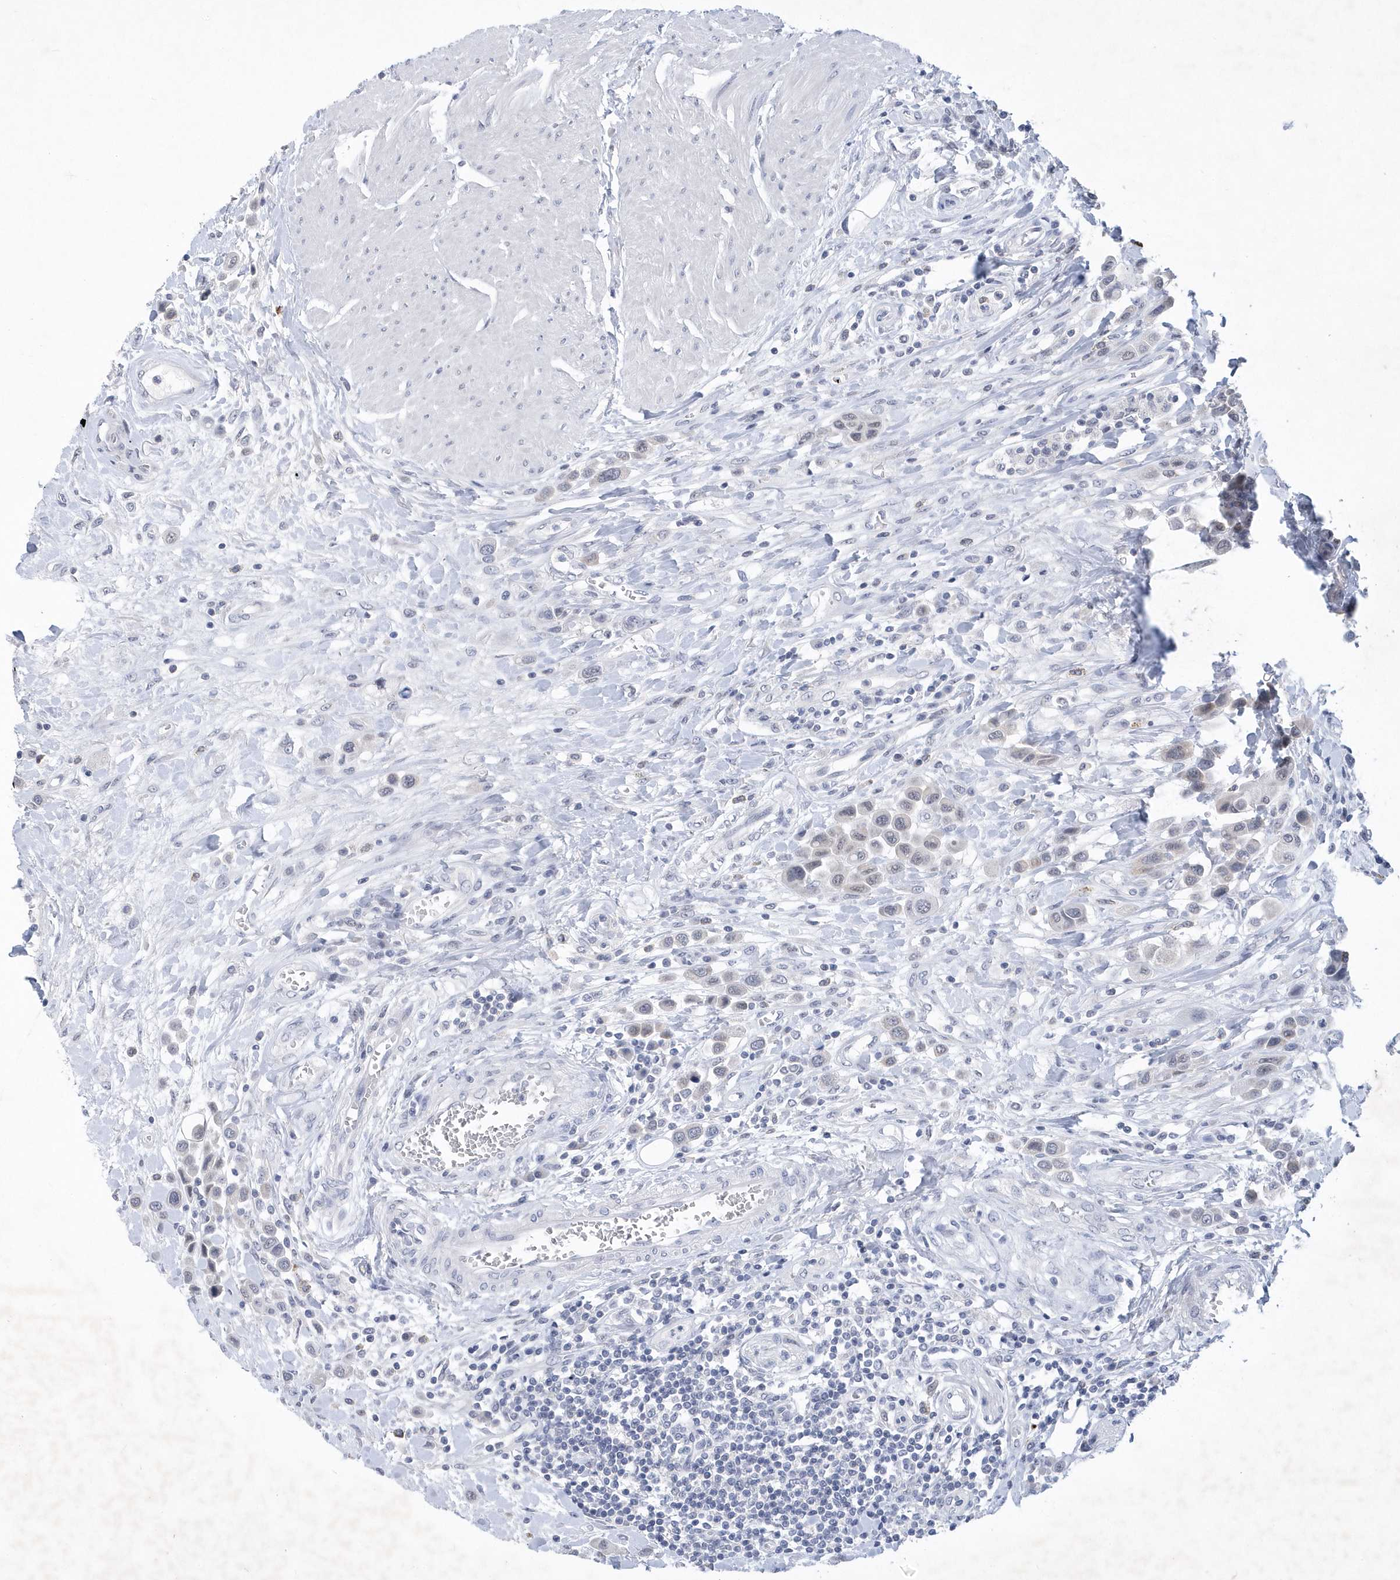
{"staining": {"intensity": "negative", "quantity": "none", "location": "none"}, "tissue": "urothelial cancer", "cell_type": "Tumor cells", "image_type": "cancer", "snomed": [{"axis": "morphology", "description": "Urothelial carcinoma, High grade"}, {"axis": "topography", "description": "Urinary bladder"}], "caption": "Urothelial cancer was stained to show a protein in brown. There is no significant staining in tumor cells. (Stains: DAB IHC with hematoxylin counter stain, Microscopy: brightfield microscopy at high magnification).", "gene": "SRGAP3", "patient": {"sex": "male", "age": 50}}